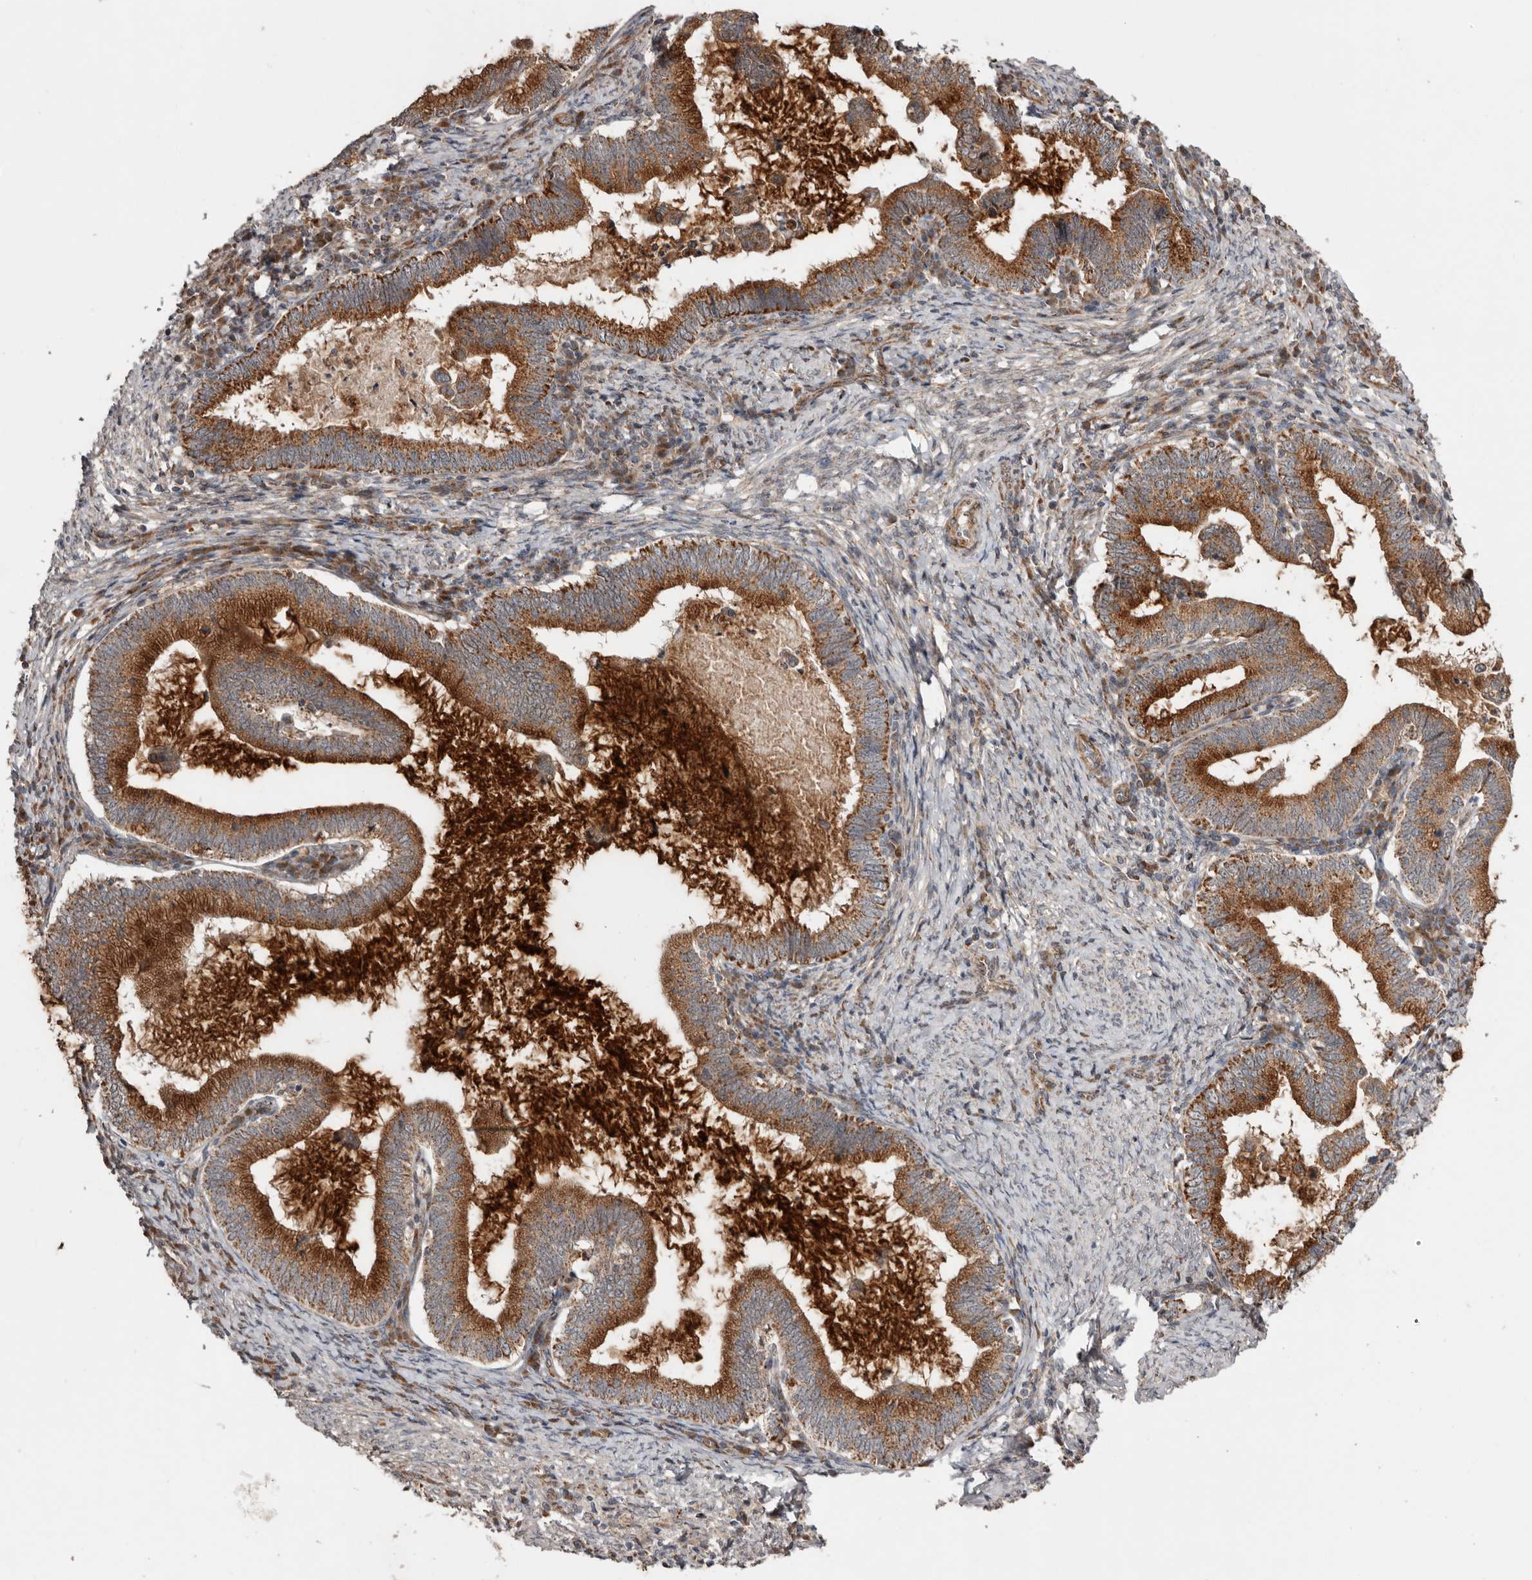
{"staining": {"intensity": "strong", "quantity": ">75%", "location": "cytoplasmic/membranous"}, "tissue": "cervical cancer", "cell_type": "Tumor cells", "image_type": "cancer", "snomed": [{"axis": "morphology", "description": "Adenocarcinoma, NOS"}, {"axis": "topography", "description": "Cervix"}], "caption": "IHC histopathology image of human adenocarcinoma (cervical) stained for a protein (brown), which demonstrates high levels of strong cytoplasmic/membranous staining in approximately >75% of tumor cells.", "gene": "PROKR1", "patient": {"sex": "female", "age": 36}}